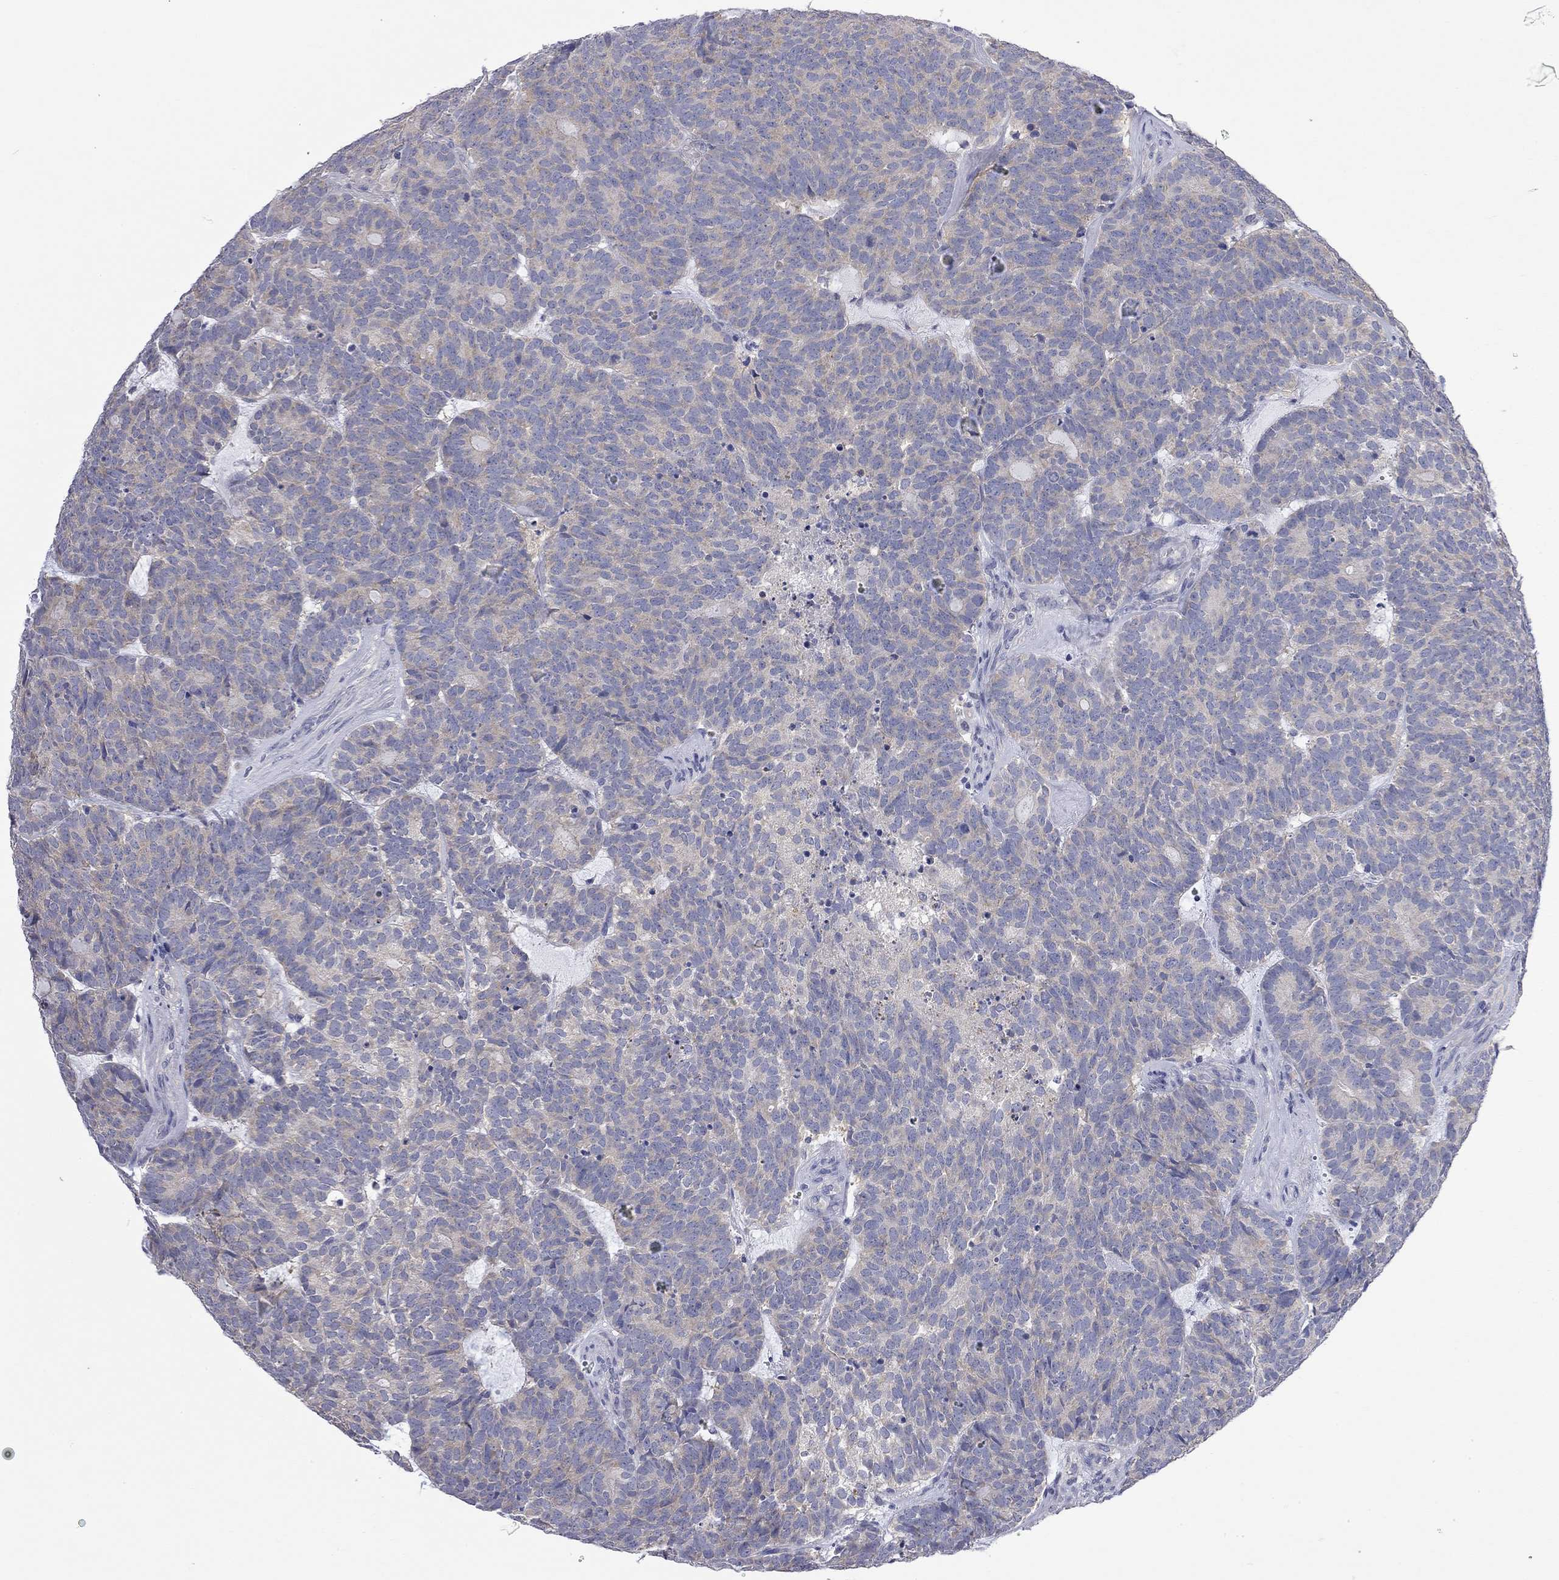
{"staining": {"intensity": "negative", "quantity": "none", "location": "none"}, "tissue": "head and neck cancer", "cell_type": "Tumor cells", "image_type": "cancer", "snomed": [{"axis": "morphology", "description": "Adenocarcinoma, NOS"}, {"axis": "topography", "description": "Head-Neck"}], "caption": "IHC of head and neck cancer (adenocarcinoma) reveals no expression in tumor cells.", "gene": "ABCB4", "patient": {"sex": "female", "age": 81}}